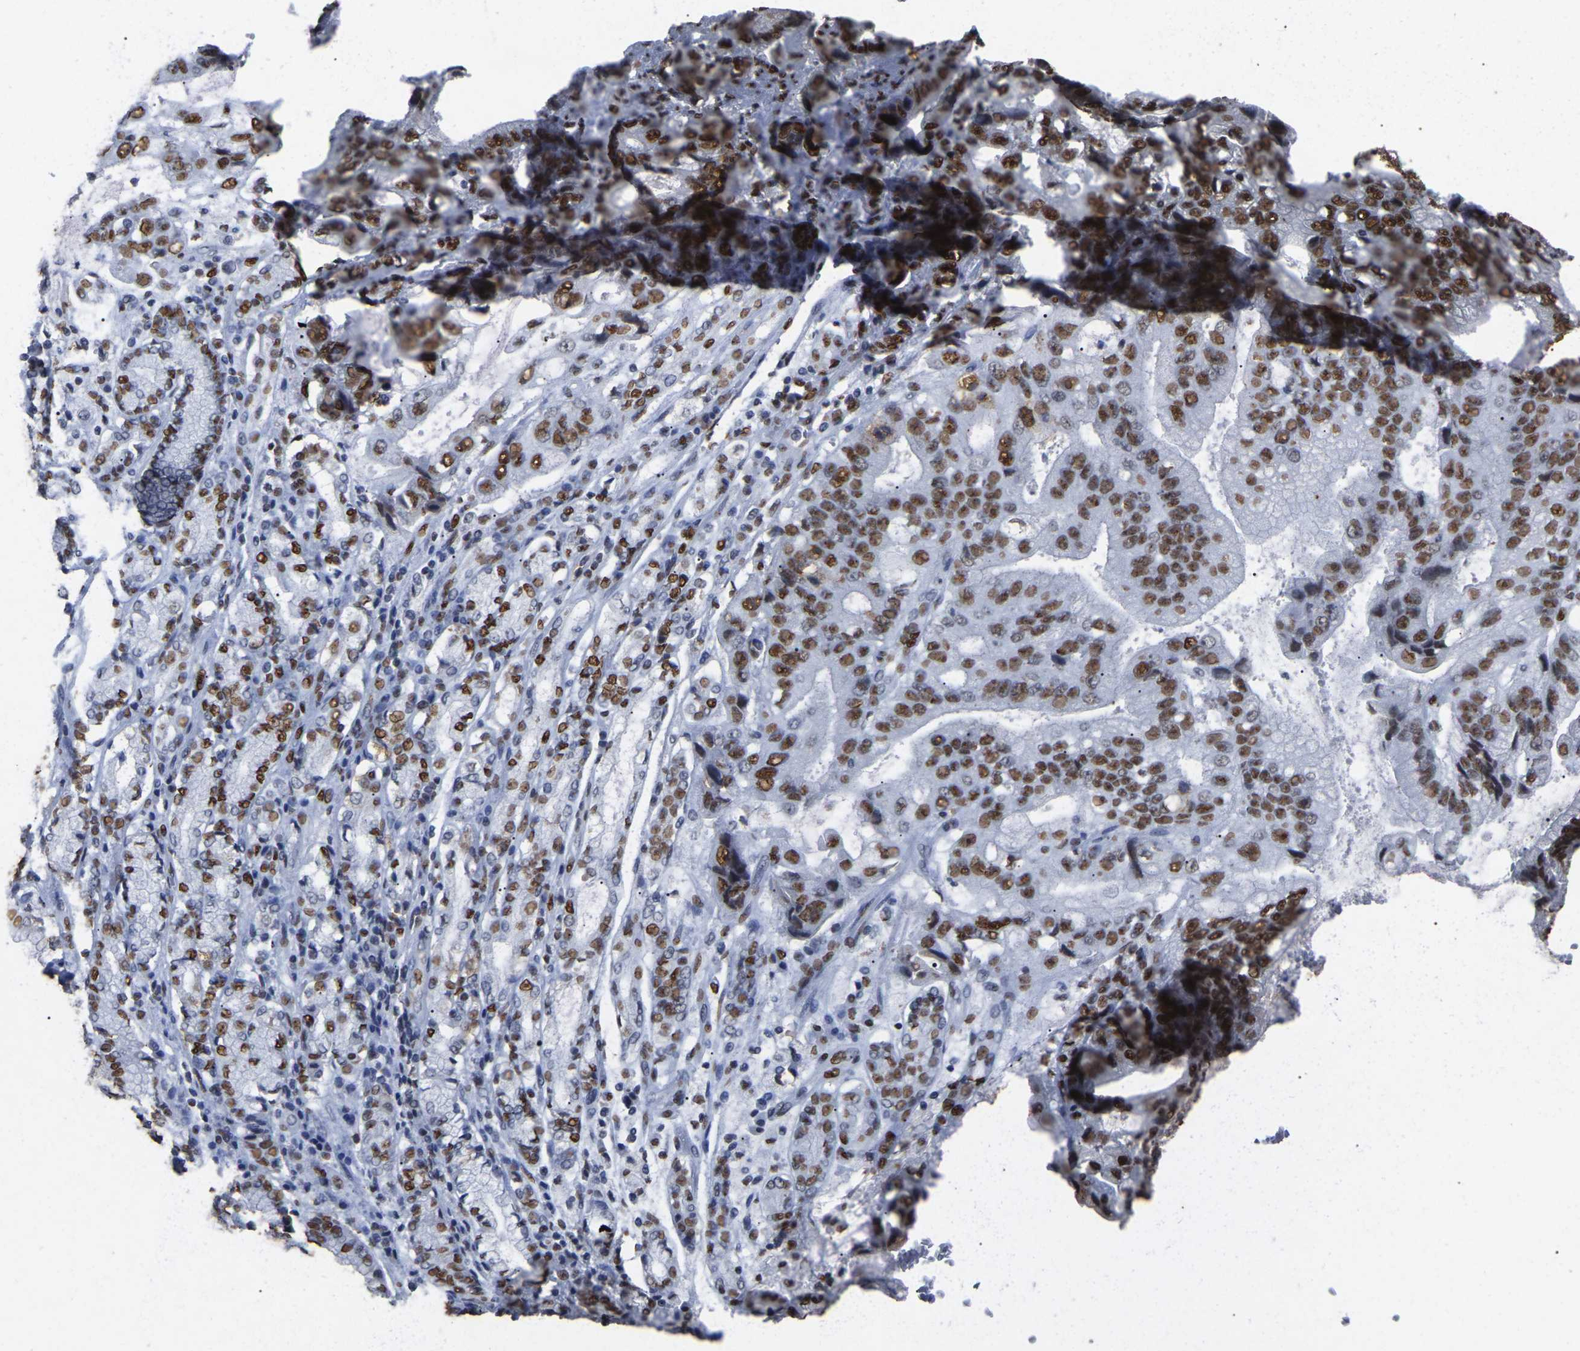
{"staining": {"intensity": "strong", "quantity": ">75%", "location": "nuclear"}, "tissue": "stomach cancer", "cell_type": "Tumor cells", "image_type": "cancer", "snomed": [{"axis": "morphology", "description": "Normal tissue, NOS"}, {"axis": "morphology", "description": "Adenocarcinoma, NOS"}, {"axis": "topography", "description": "Stomach"}], "caption": "Stomach cancer (adenocarcinoma) stained with DAB (3,3'-diaminobenzidine) IHC shows high levels of strong nuclear positivity in approximately >75% of tumor cells. (IHC, brightfield microscopy, high magnification).", "gene": "RBL2", "patient": {"sex": "male", "age": 62}}